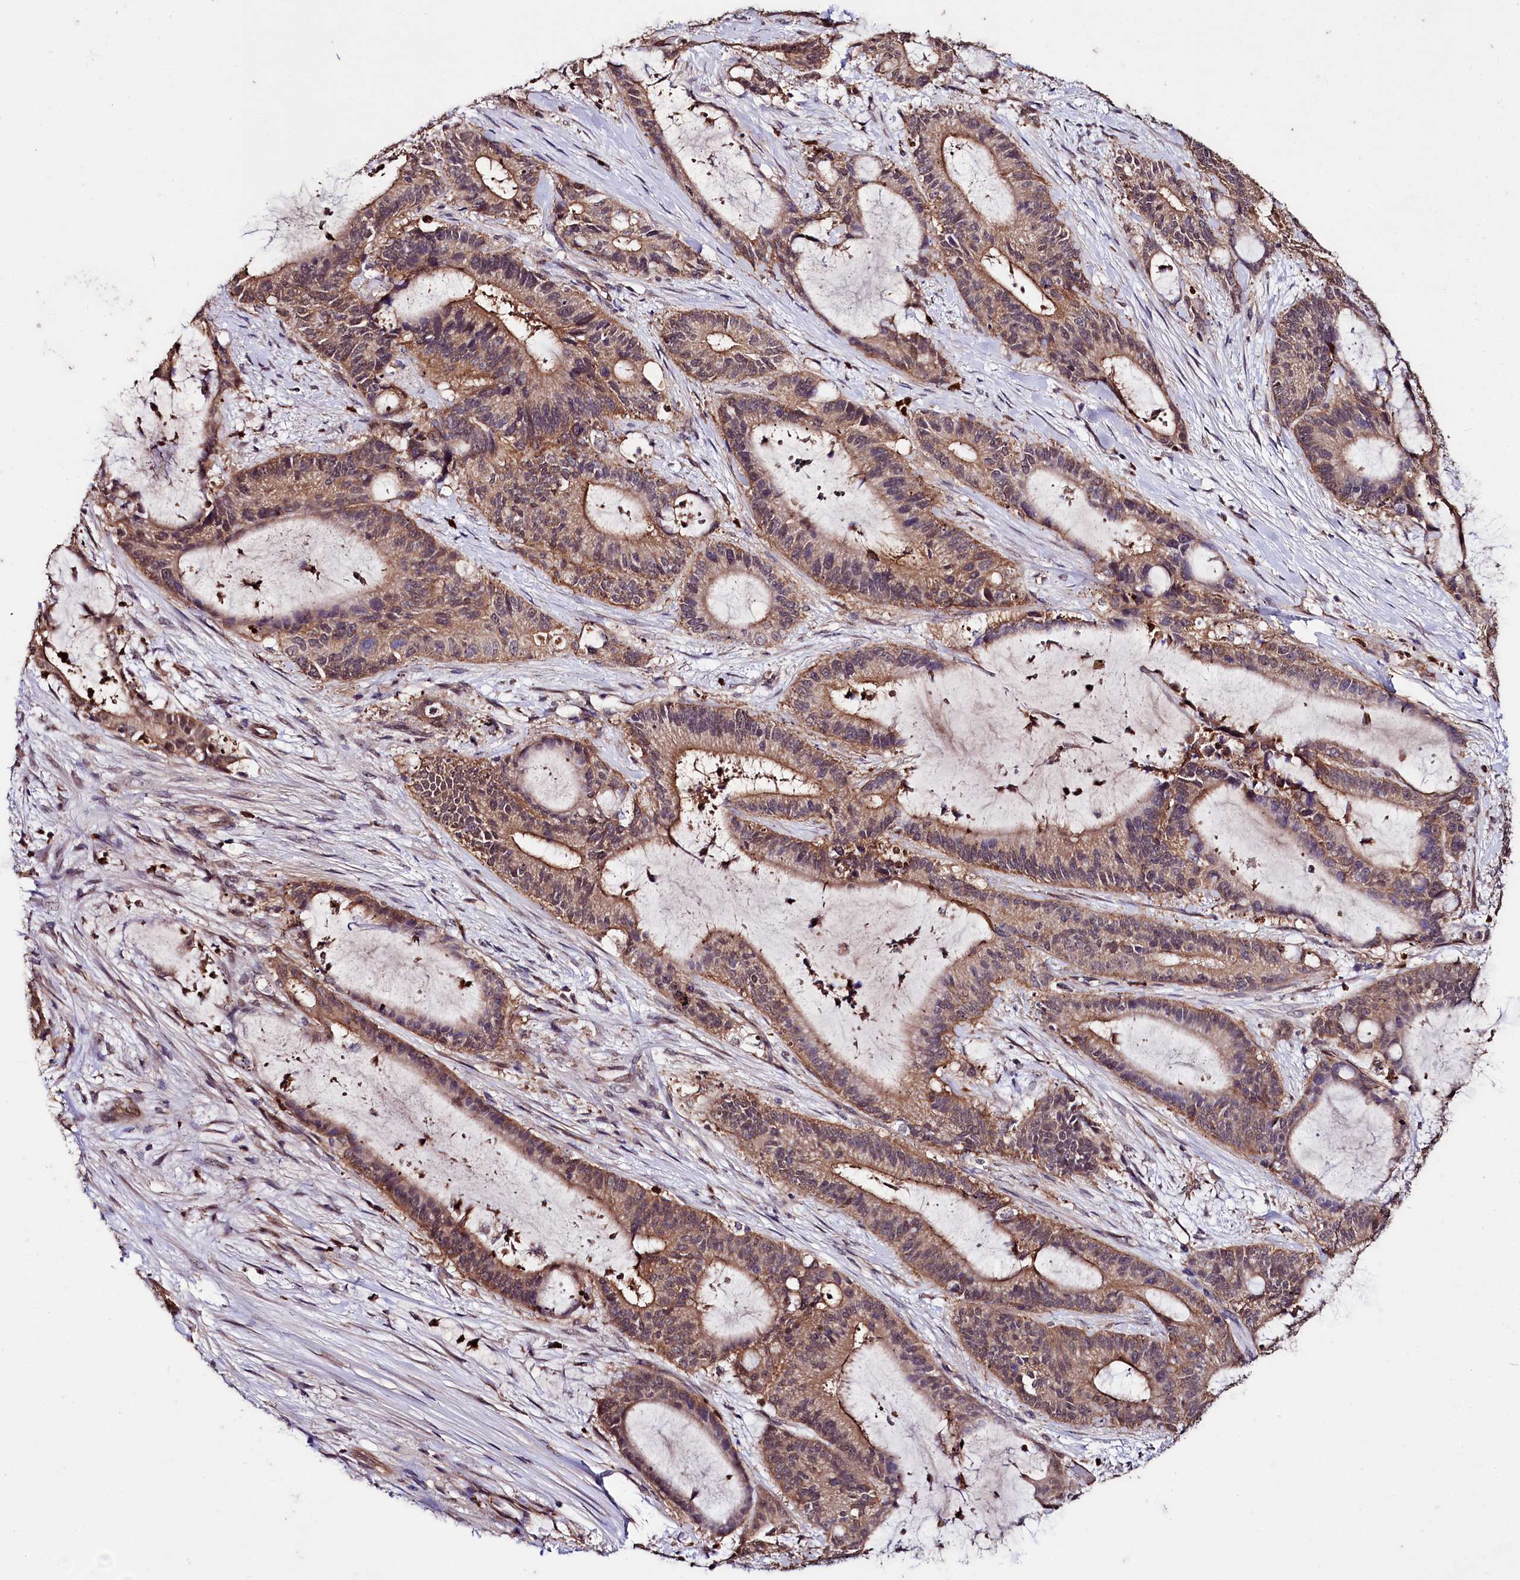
{"staining": {"intensity": "moderate", "quantity": ">75%", "location": "cytoplasmic/membranous"}, "tissue": "liver cancer", "cell_type": "Tumor cells", "image_type": "cancer", "snomed": [{"axis": "morphology", "description": "Normal tissue, NOS"}, {"axis": "morphology", "description": "Cholangiocarcinoma"}, {"axis": "topography", "description": "Liver"}, {"axis": "topography", "description": "Peripheral nerve tissue"}], "caption": "Immunohistochemistry (IHC) histopathology image of liver cholangiocarcinoma stained for a protein (brown), which displays medium levels of moderate cytoplasmic/membranous staining in about >75% of tumor cells.", "gene": "KLRB1", "patient": {"sex": "female", "age": 73}}